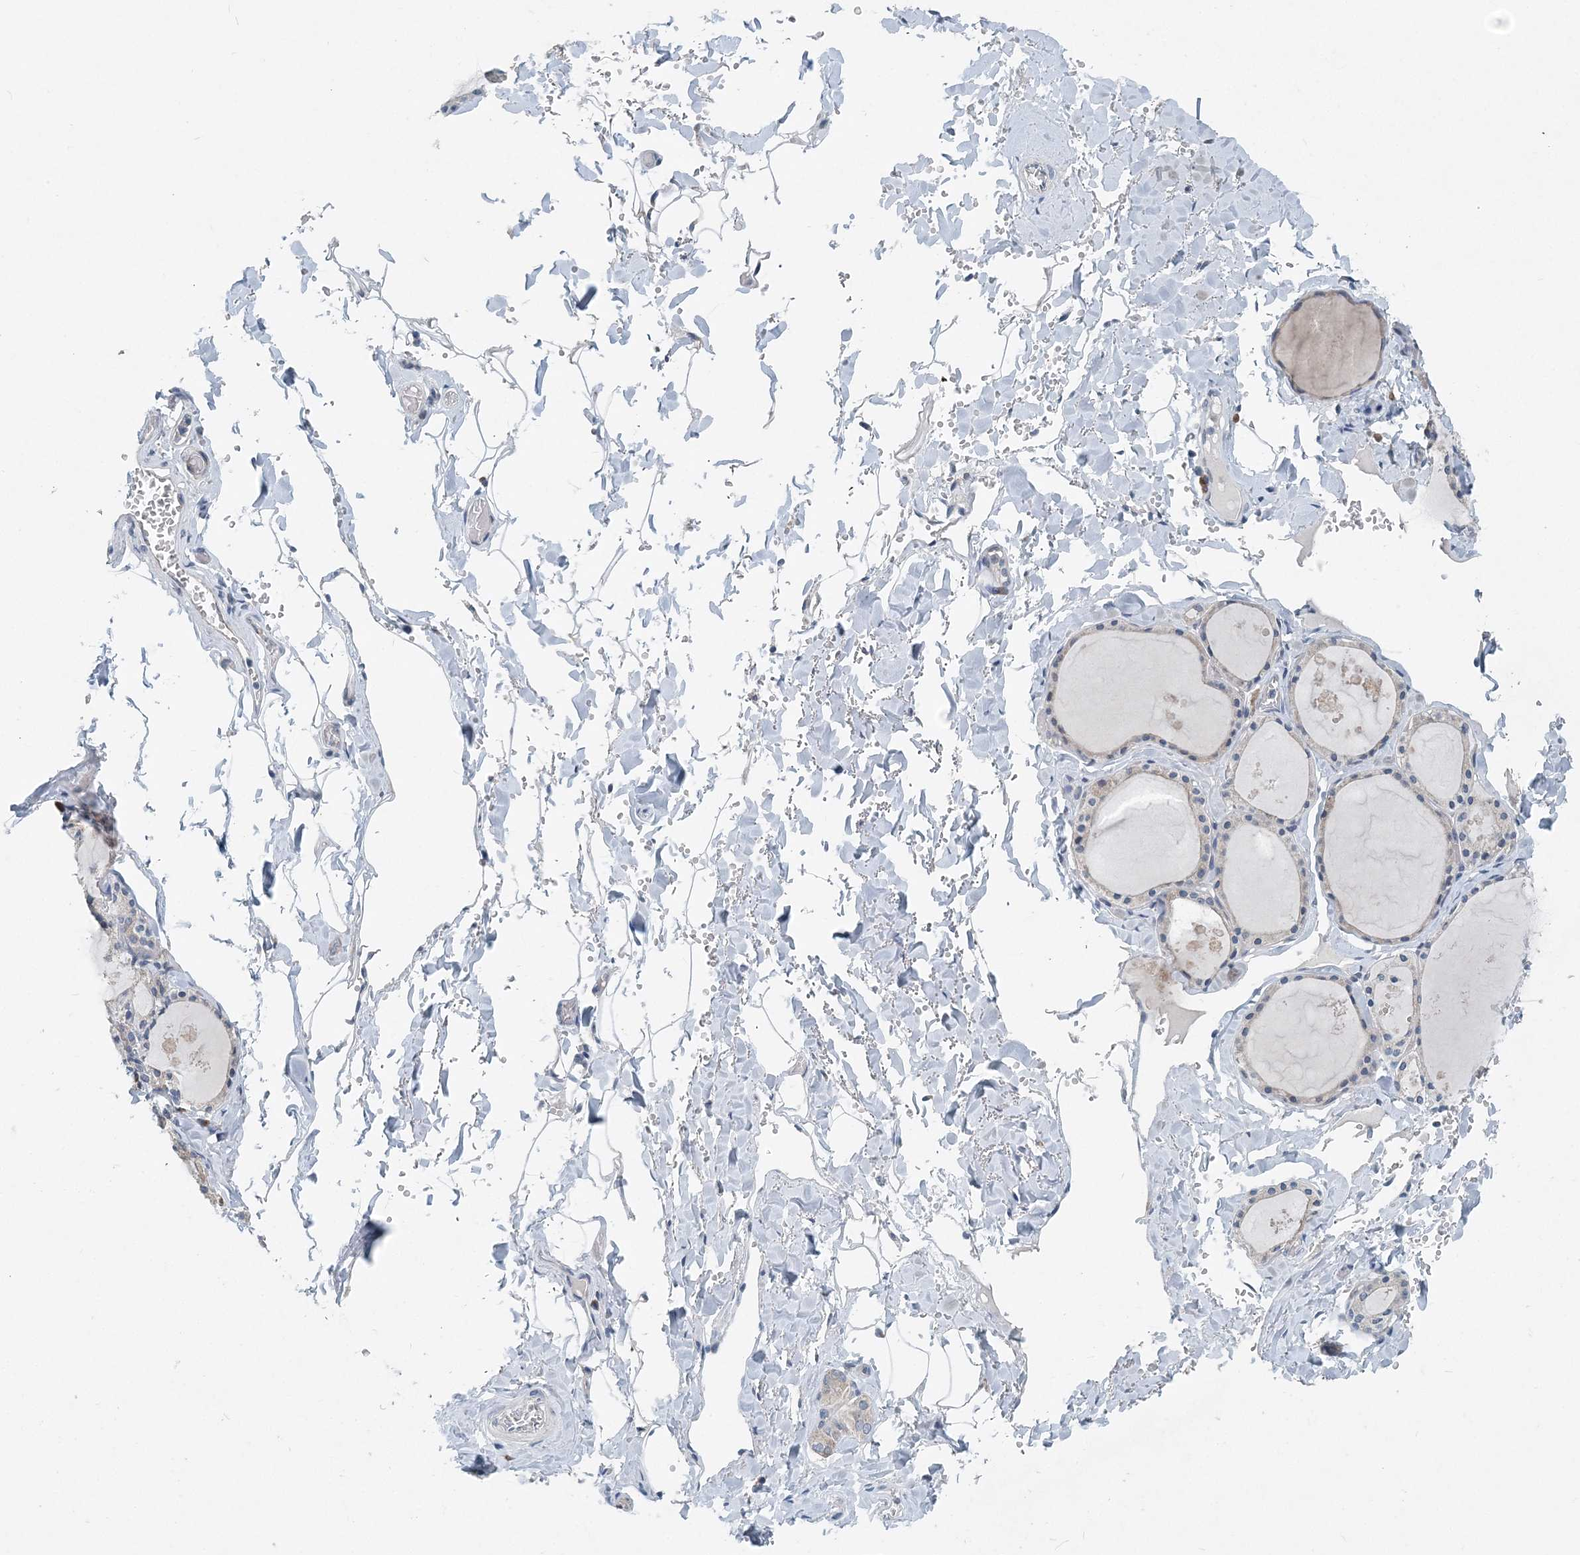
{"staining": {"intensity": "weak", "quantity": "25%-75%", "location": "cytoplasmic/membranous"}, "tissue": "thyroid gland", "cell_type": "Glandular cells", "image_type": "normal", "snomed": [{"axis": "morphology", "description": "Normal tissue, NOS"}, {"axis": "topography", "description": "Thyroid gland"}], "caption": "A brown stain labels weak cytoplasmic/membranous positivity of a protein in glandular cells of unremarkable thyroid gland. (IHC, brightfield microscopy, high magnification).", "gene": "EEF1A2", "patient": {"sex": "male", "age": 56}}